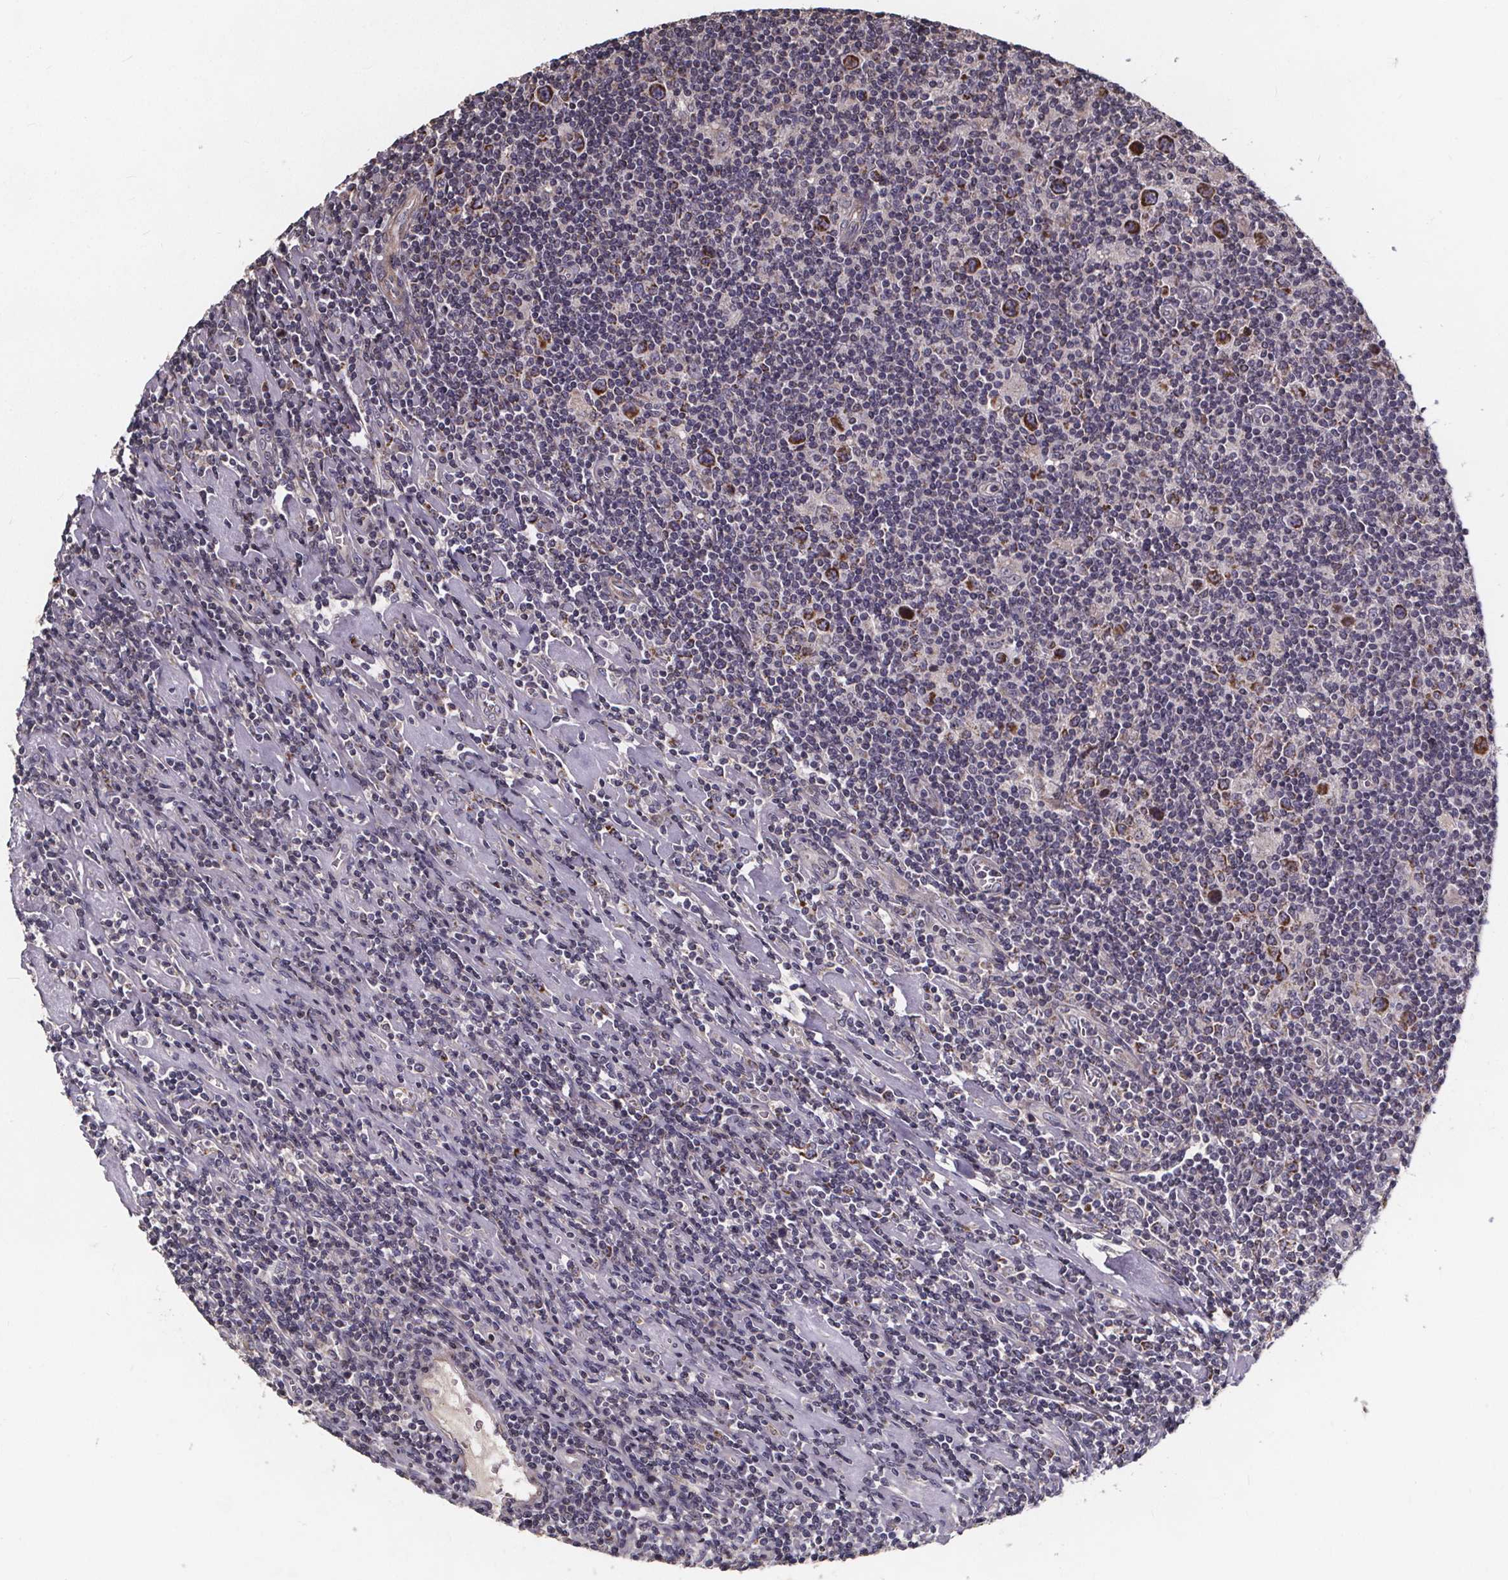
{"staining": {"intensity": "moderate", "quantity": ">75%", "location": "cytoplasmic/membranous"}, "tissue": "lymphoma", "cell_type": "Tumor cells", "image_type": "cancer", "snomed": [{"axis": "morphology", "description": "Hodgkin's disease, NOS"}, {"axis": "topography", "description": "Lymph node"}], "caption": "DAB (3,3'-diaminobenzidine) immunohistochemical staining of human lymphoma demonstrates moderate cytoplasmic/membranous protein staining in about >75% of tumor cells.", "gene": "YME1L1", "patient": {"sex": "male", "age": 40}}